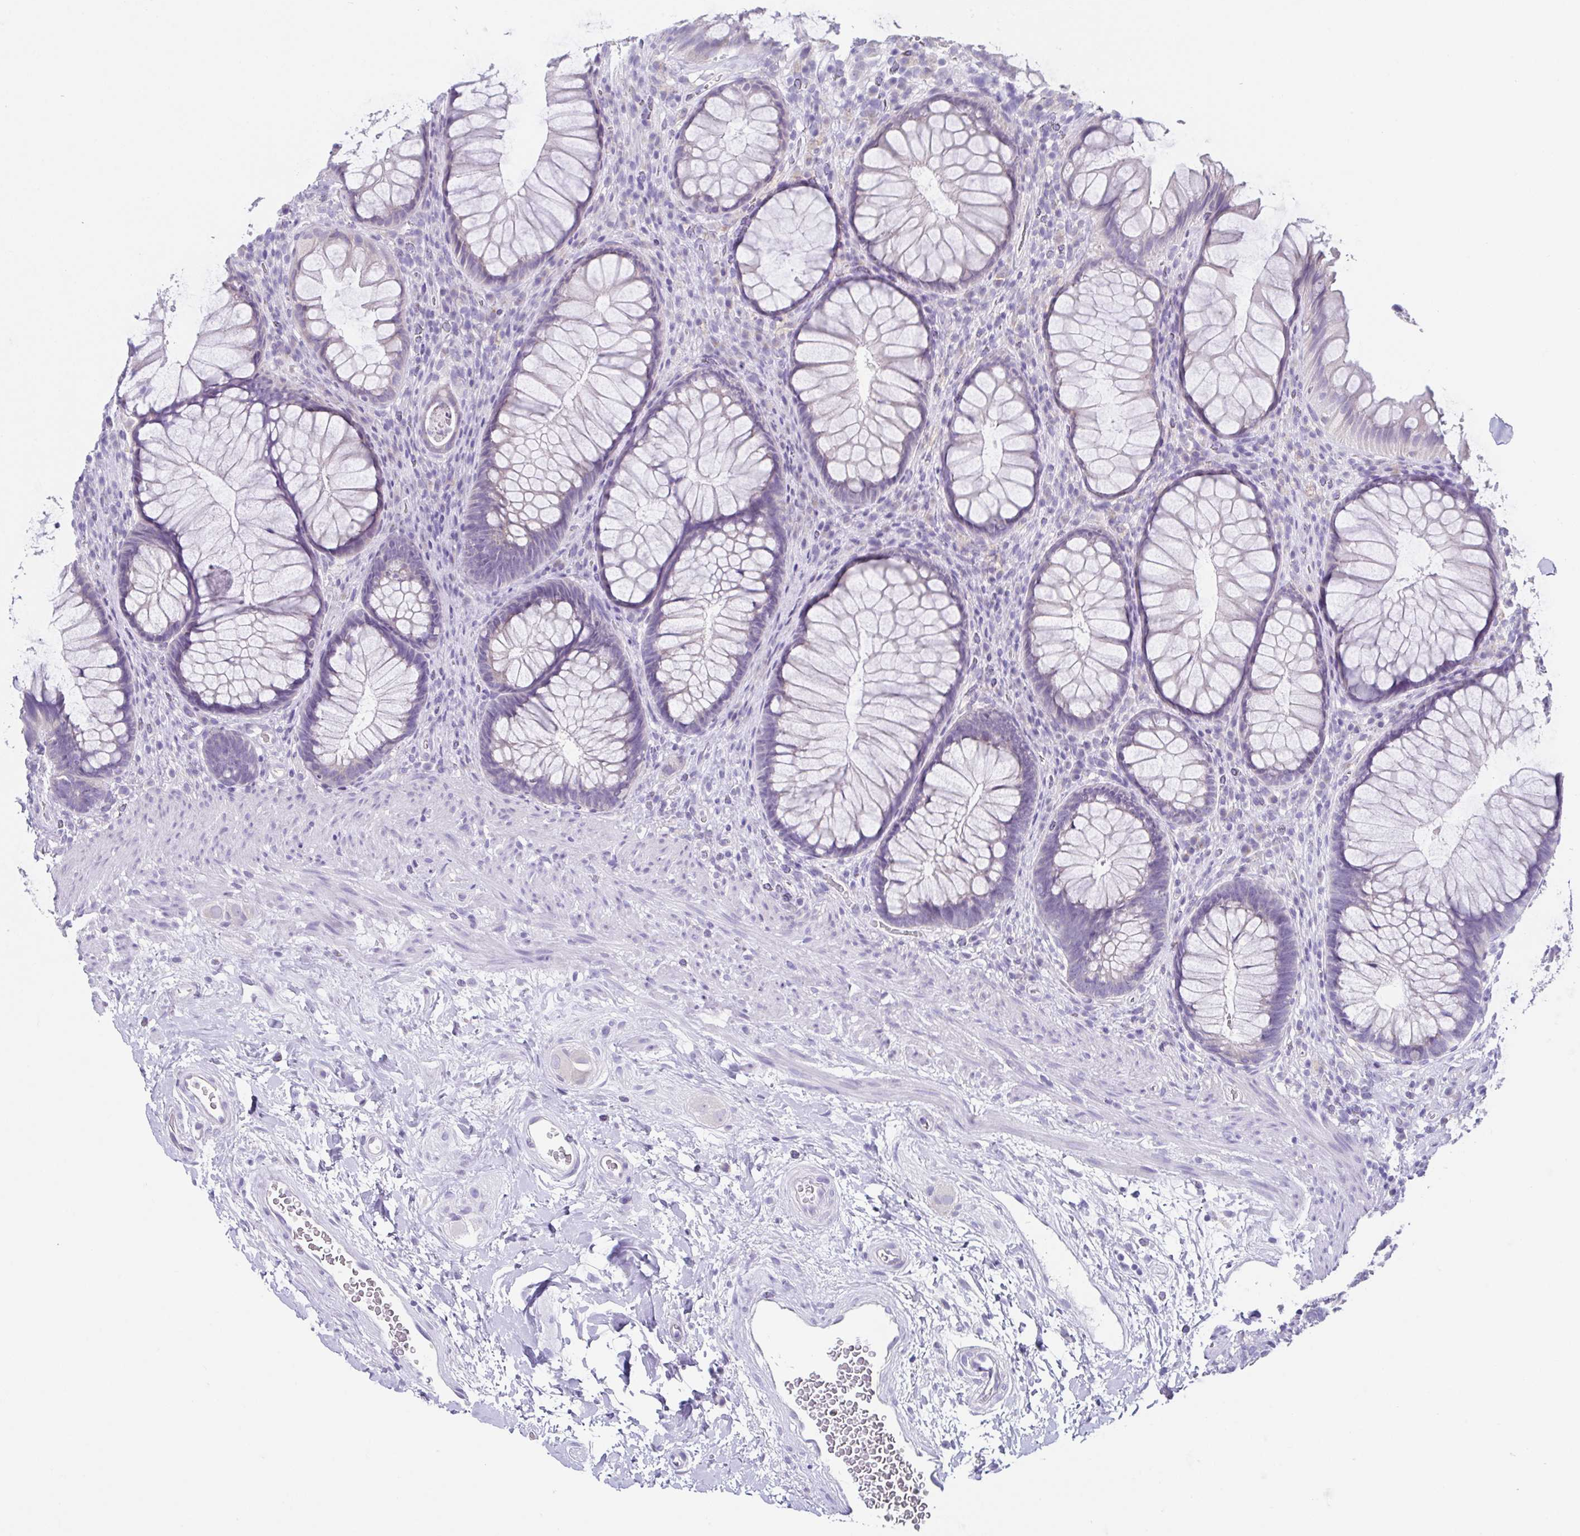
{"staining": {"intensity": "negative", "quantity": "none", "location": "none"}, "tissue": "rectum", "cell_type": "Glandular cells", "image_type": "normal", "snomed": [{"axis": "morphology", "description": "Normal tissue, NOS"}, {"axis": "topography", "description": "Smooth muscle"}, {"axis": "topography", "description": "Rectum"}], "caption": "Immunohistochemical staining of unremarkable rectum shows no significant staining in glandular cells.", "gene": "RDH11", "patient": {"sex": "male", "age": 53}}